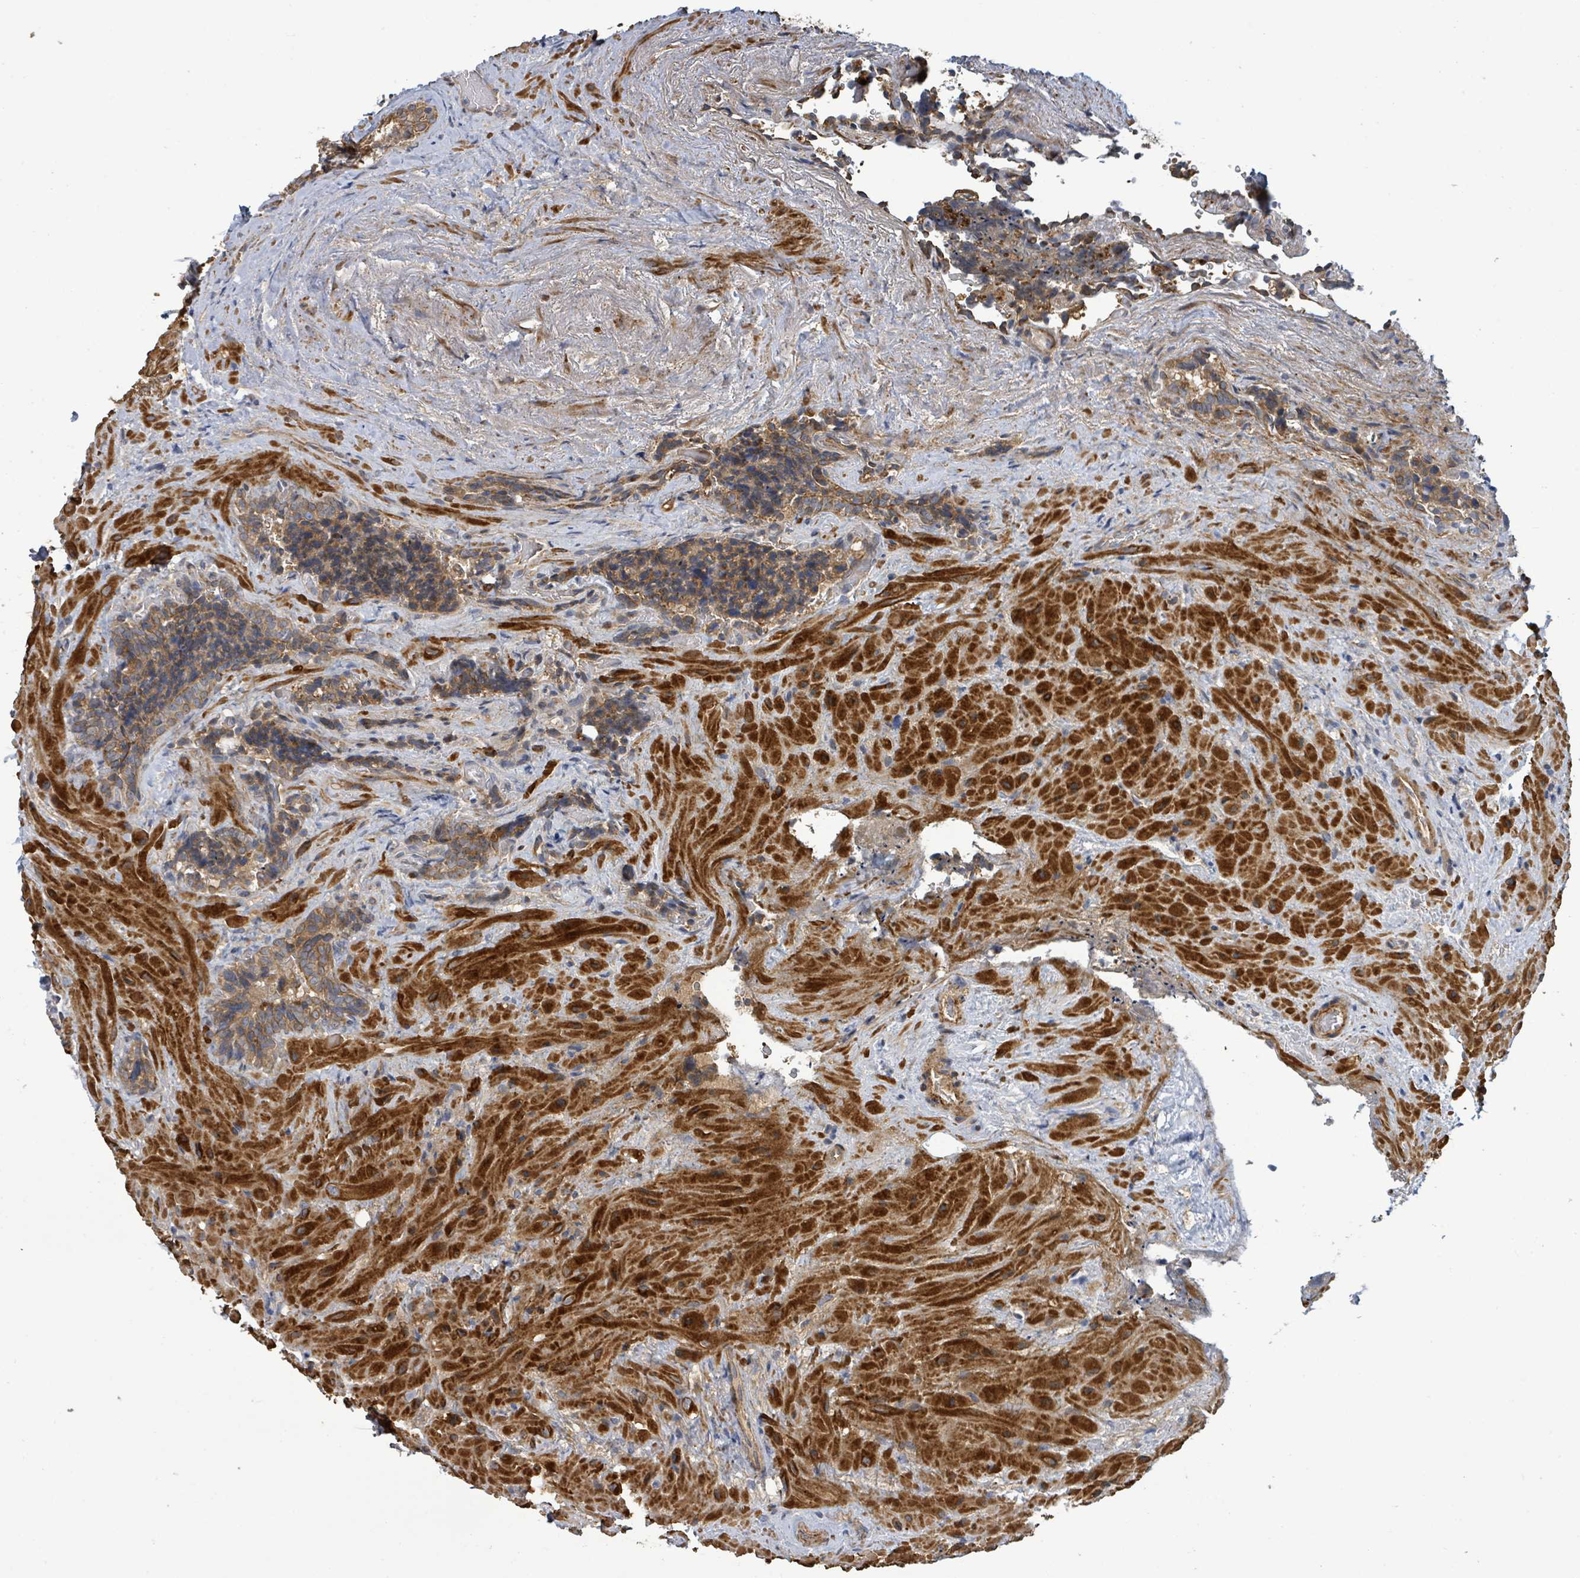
{"staining": {"intensity": "moderate", "quantity": "25%-75%", "location": "cytoplasmic/membranous"}, "tissue": "seminal vesicle", "cell_type": "Glandular cells", "image_type": "normal", "snomed": [{"axis": "morphology", "description": "Normal tissue, NOS"}, {"axis": "topography", "description": "Seminal veicle"}], "caption": "Moderate cytoplasmic/membranous positivity is appreciated in about 25%-75% of glandular cells in normal seminal vesicle. The staining was performed using DAB, with brown indicating positive protein expression. Nuclei are stained blue with hematoxylin.", "gene": "STARD4", "patient": {"sex": "male", "age": 62}}